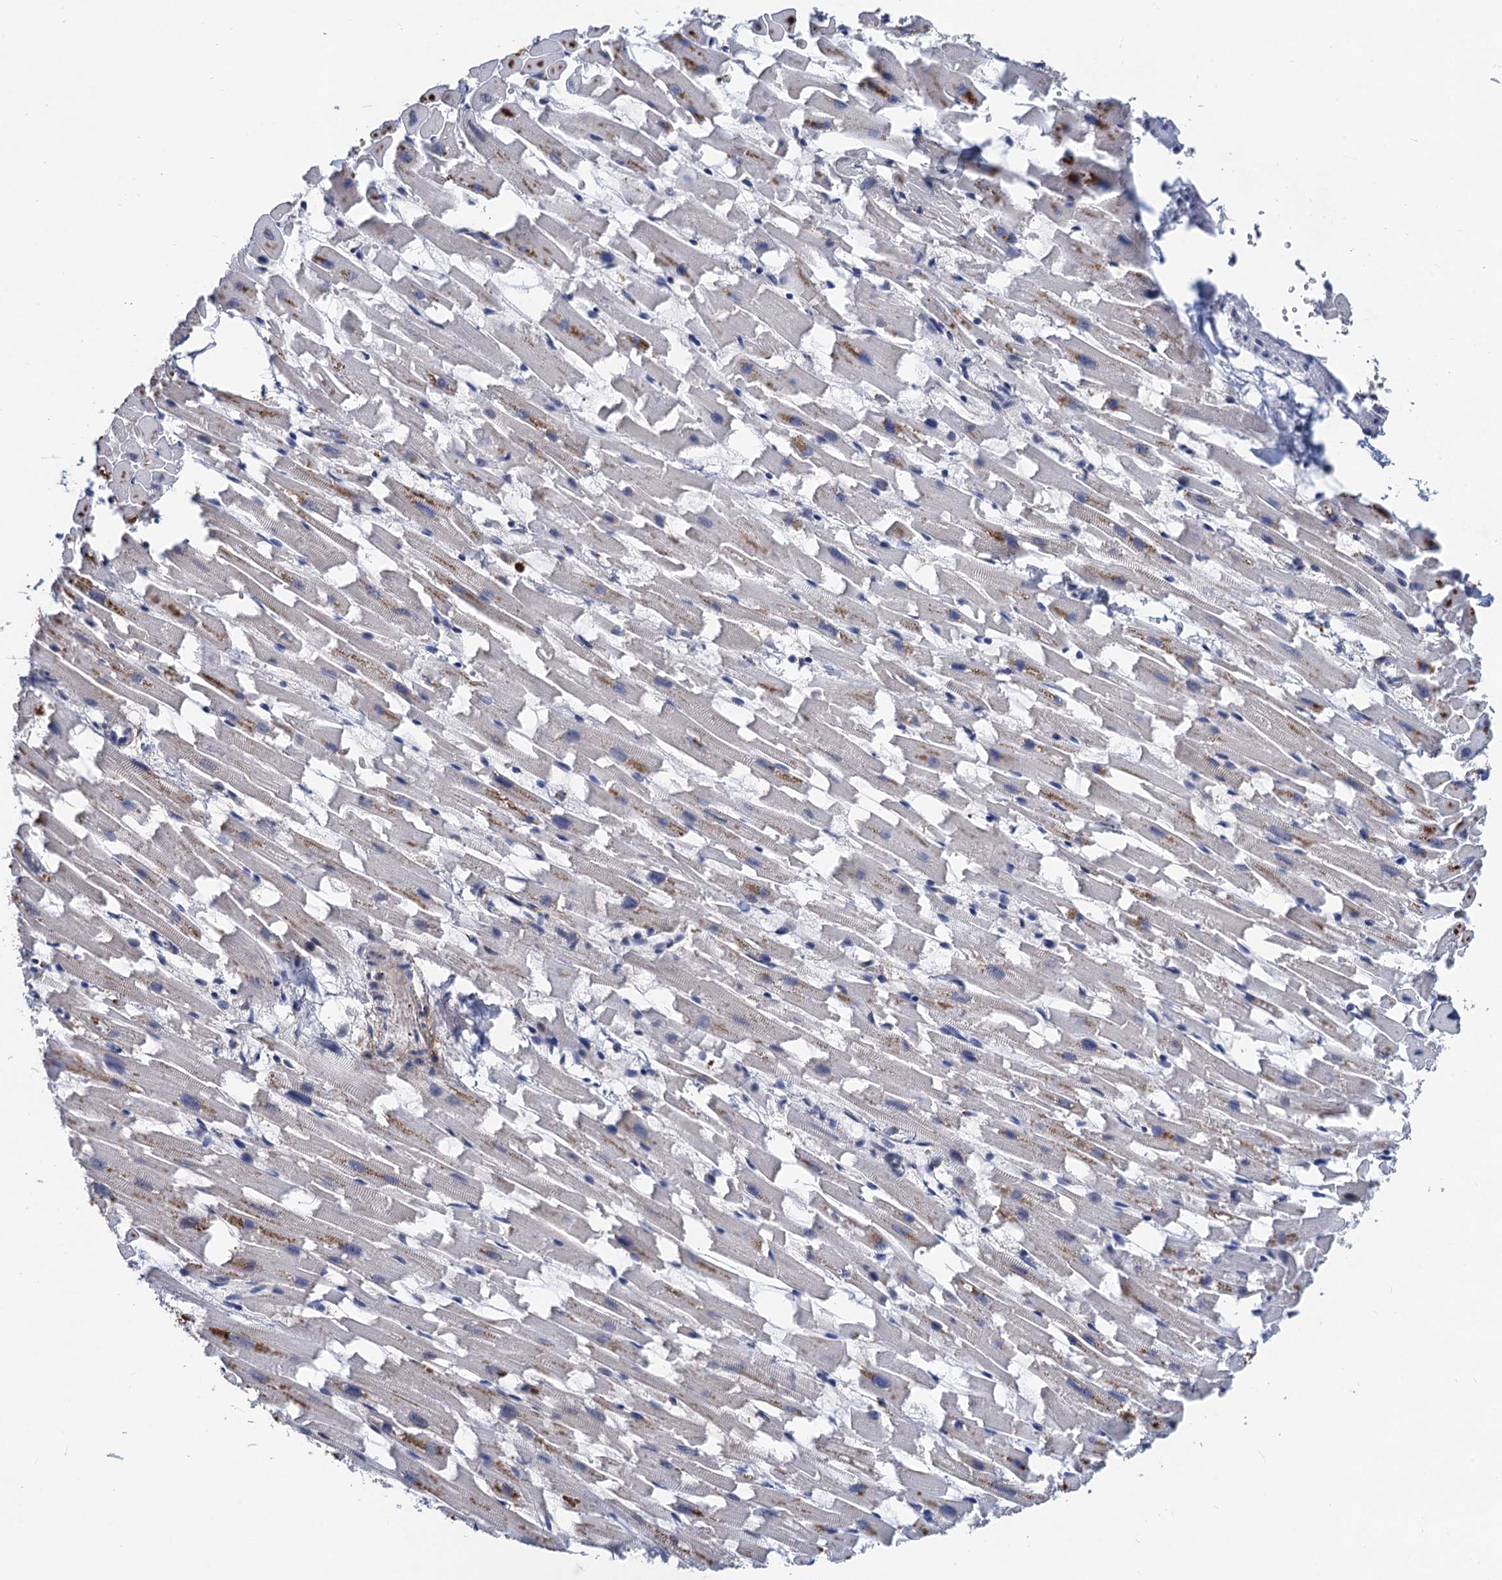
{"staining": {"intensity": "weak", "quantity": "<25%", "location": "cytoplasmic/membranous"}, "tissue": "heart muscle", "cell_type": "Cardiomyocytes", "image_type": "normal", "snomed": [{"axis": "morphology", "description": "Normal tissue, NOS"}, {"axis": "topography", "description": "Heart"}], "caption": "Photomicrograph shows no protein staining in cardiomyocytes of benign heart muscle.", "gene": "TSEN34", "patient": {"sex": "female", "age": 64}}